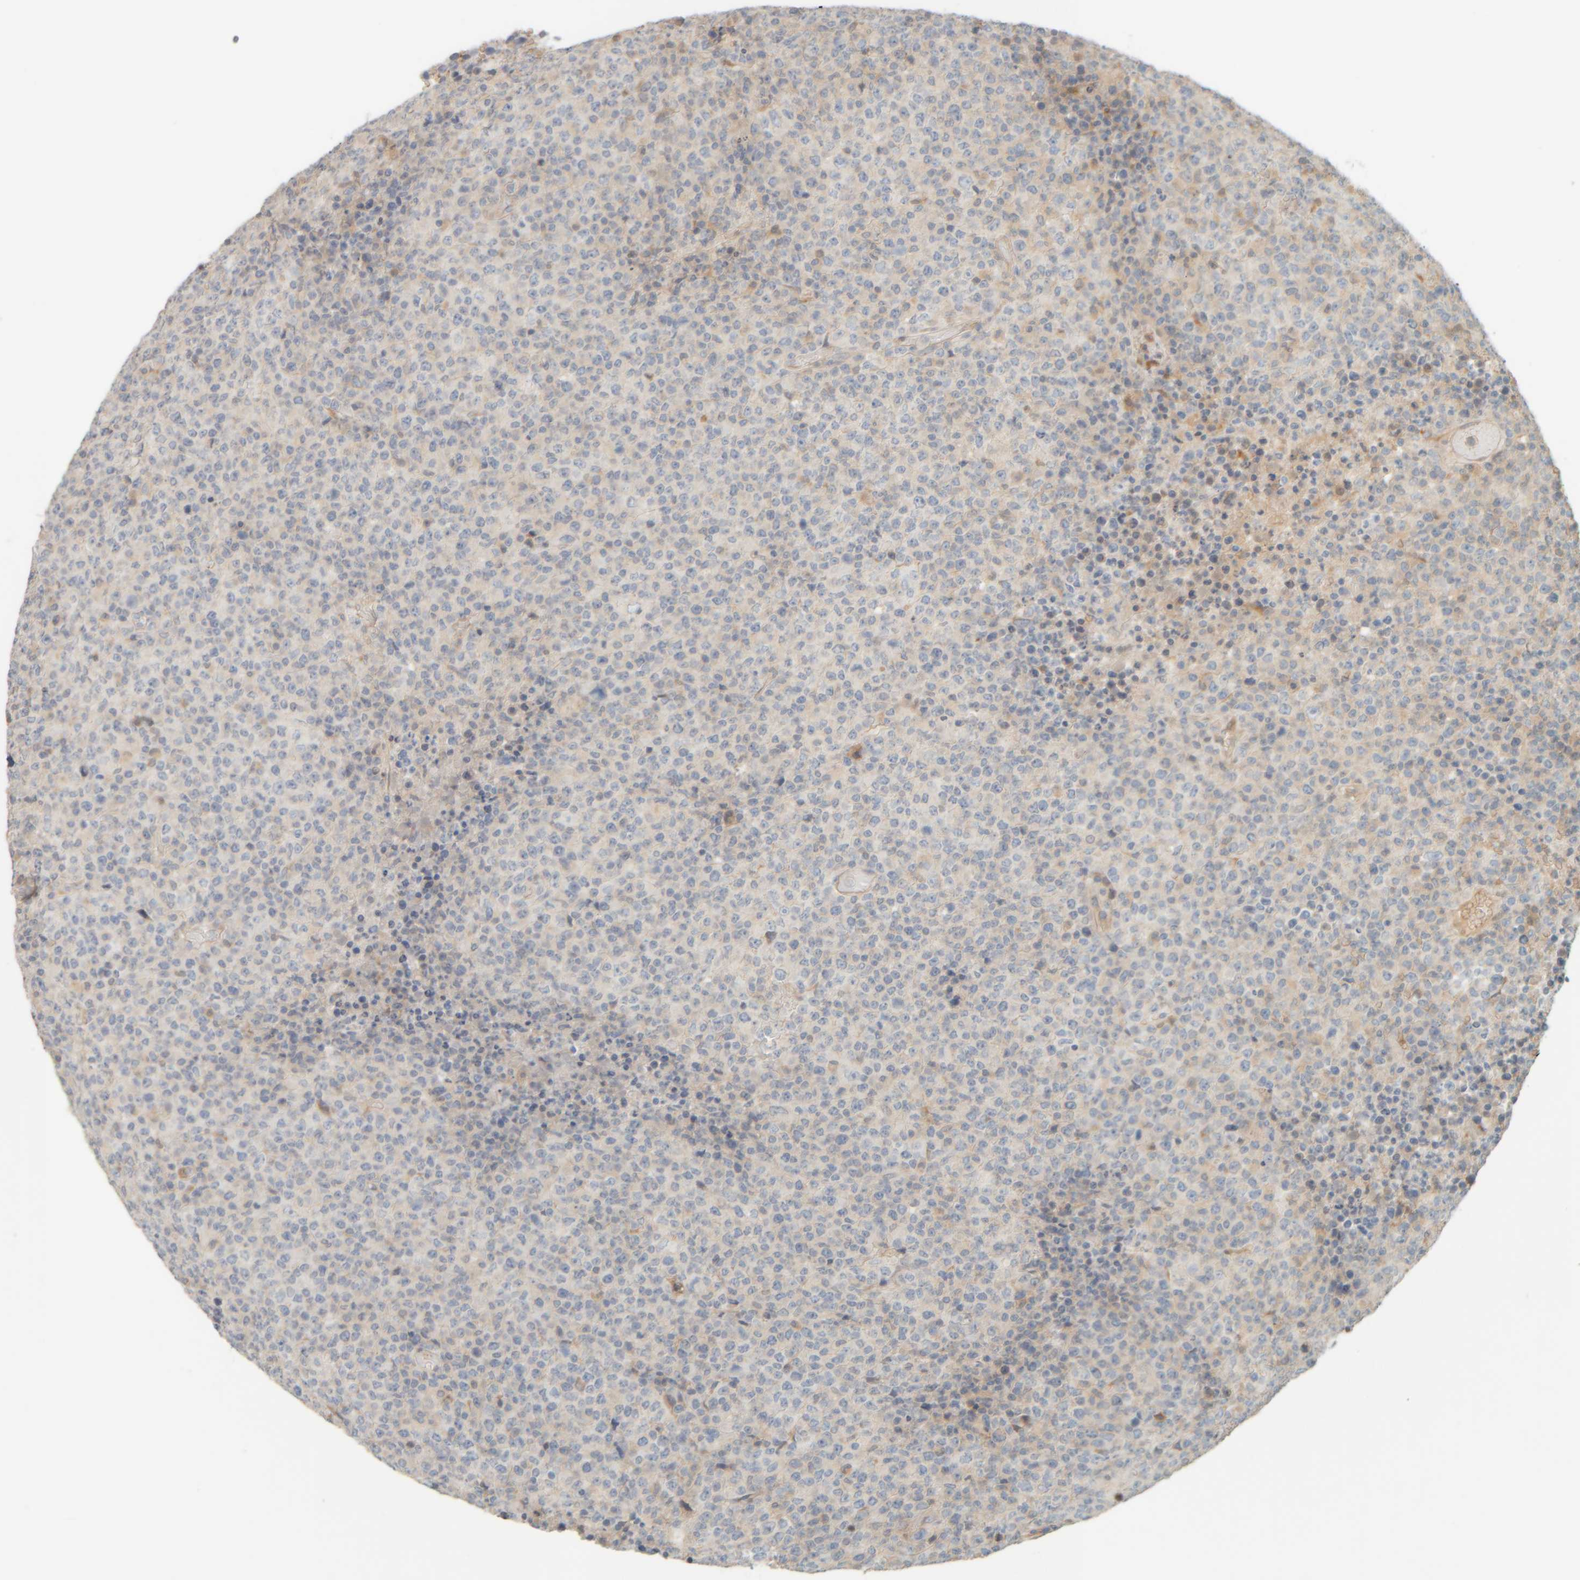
{"staining": {"intensity": "negative", "quantity": "none", "location": "none"}, "tissue": "lymphoma", "cell_type": "Tumor cells", "image_type": "cancer", "snomed": [{"axis": "morphology", "description": "Malignant lymphoma, non-Hodgkin's type, High grade"}, {"axis": "topography", "description": "Lymph node"}], "caption": "There is no significant staining in tumor cells of high-grade malignant lymphoma, non-Hodgkin's type.", "gene": "PTGES3L-AARSD1", "patient": {"sex": "male", "age": 13}}